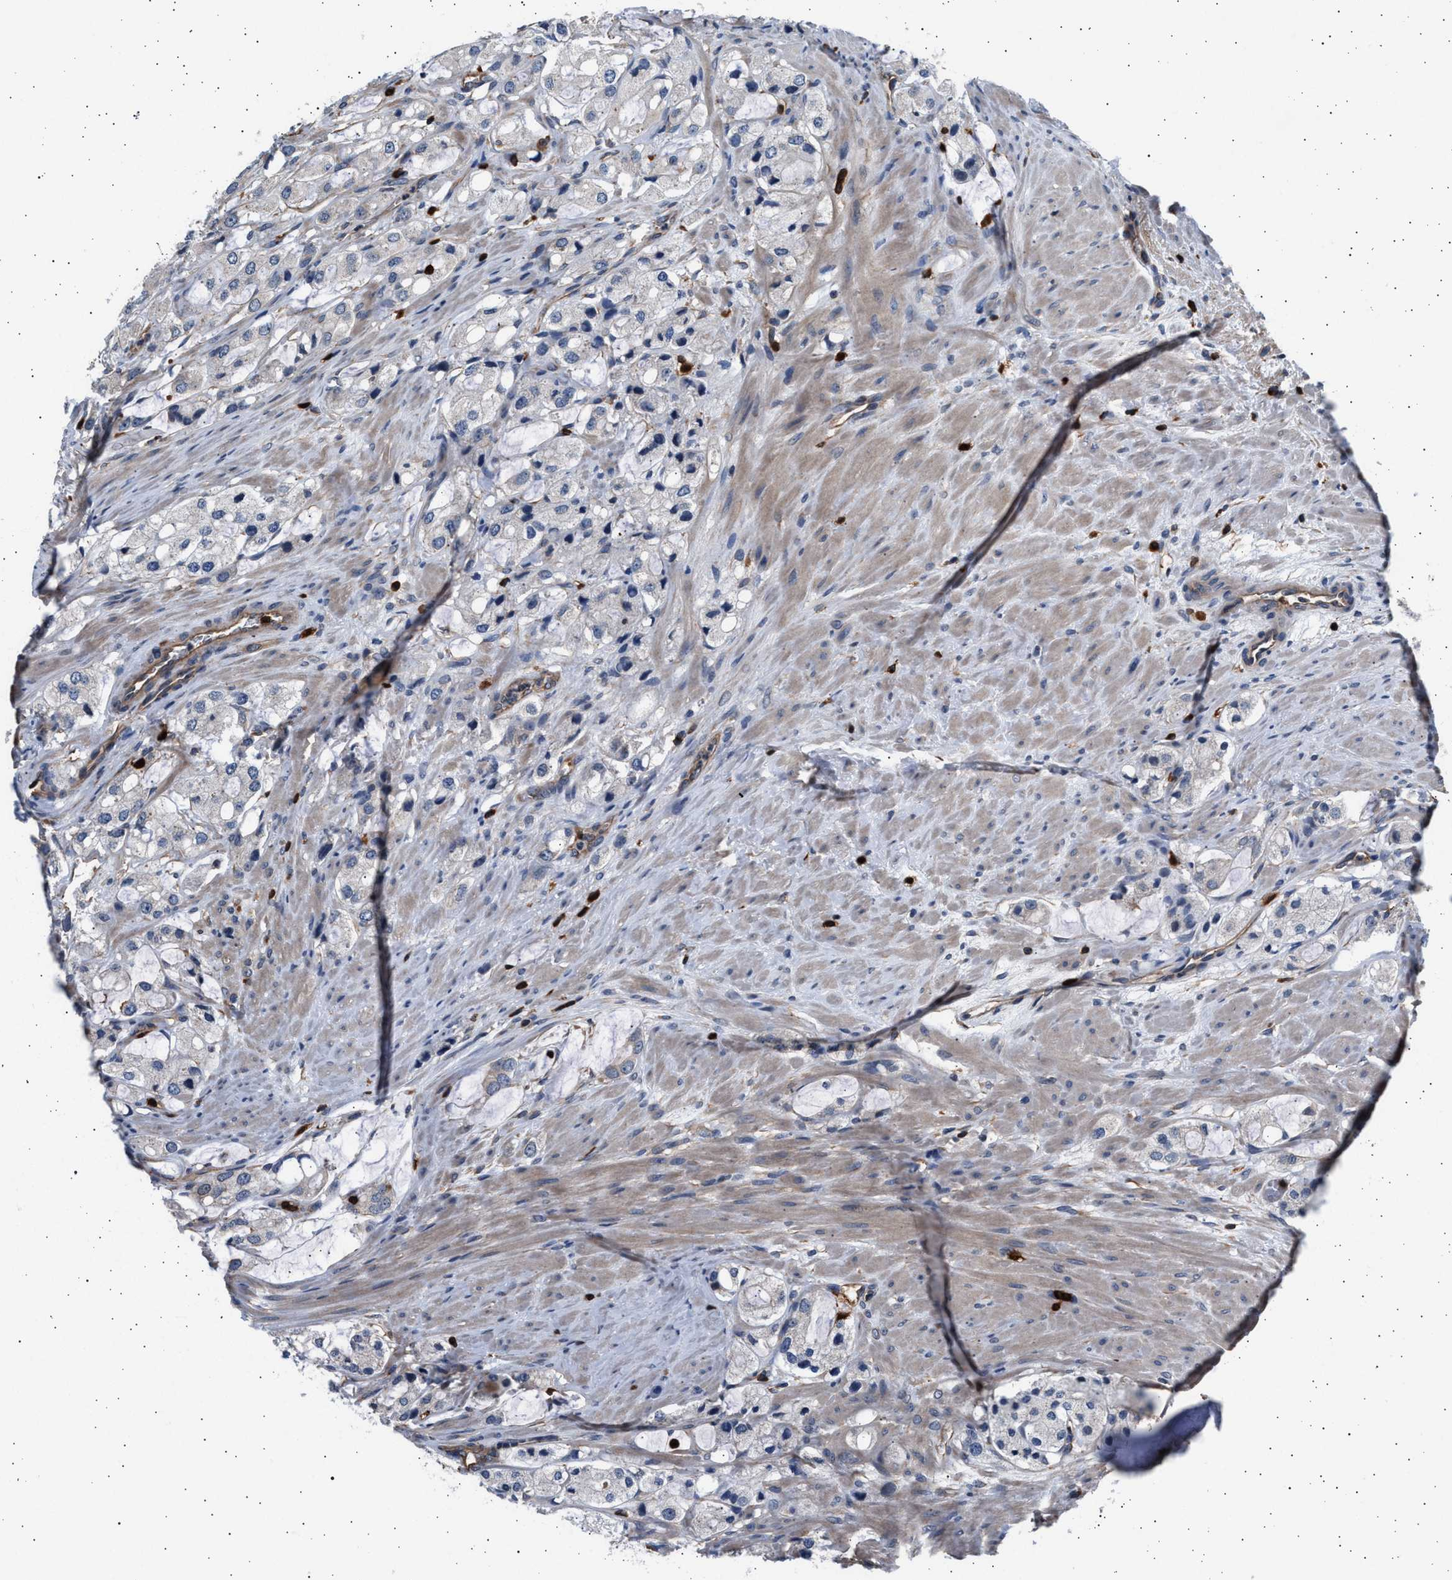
{"staining": {"intensity": "negative", "quantity": "none", "location": "none"}, "tissue": "prostate cancer", "cell_type": "Tumor cells", "image_type": "cancer", "snomed": [{"axis": "morphology", "description": "Adenocarcinoma, High grade"}, {"axis": "topography", "description": "Prostate"}], "caption": "This is an IHC image of human prostate cancer. There is no expression in tumor cells.", "gene": "GRAP2", "patient": {"sex": "male", "age": 65}}